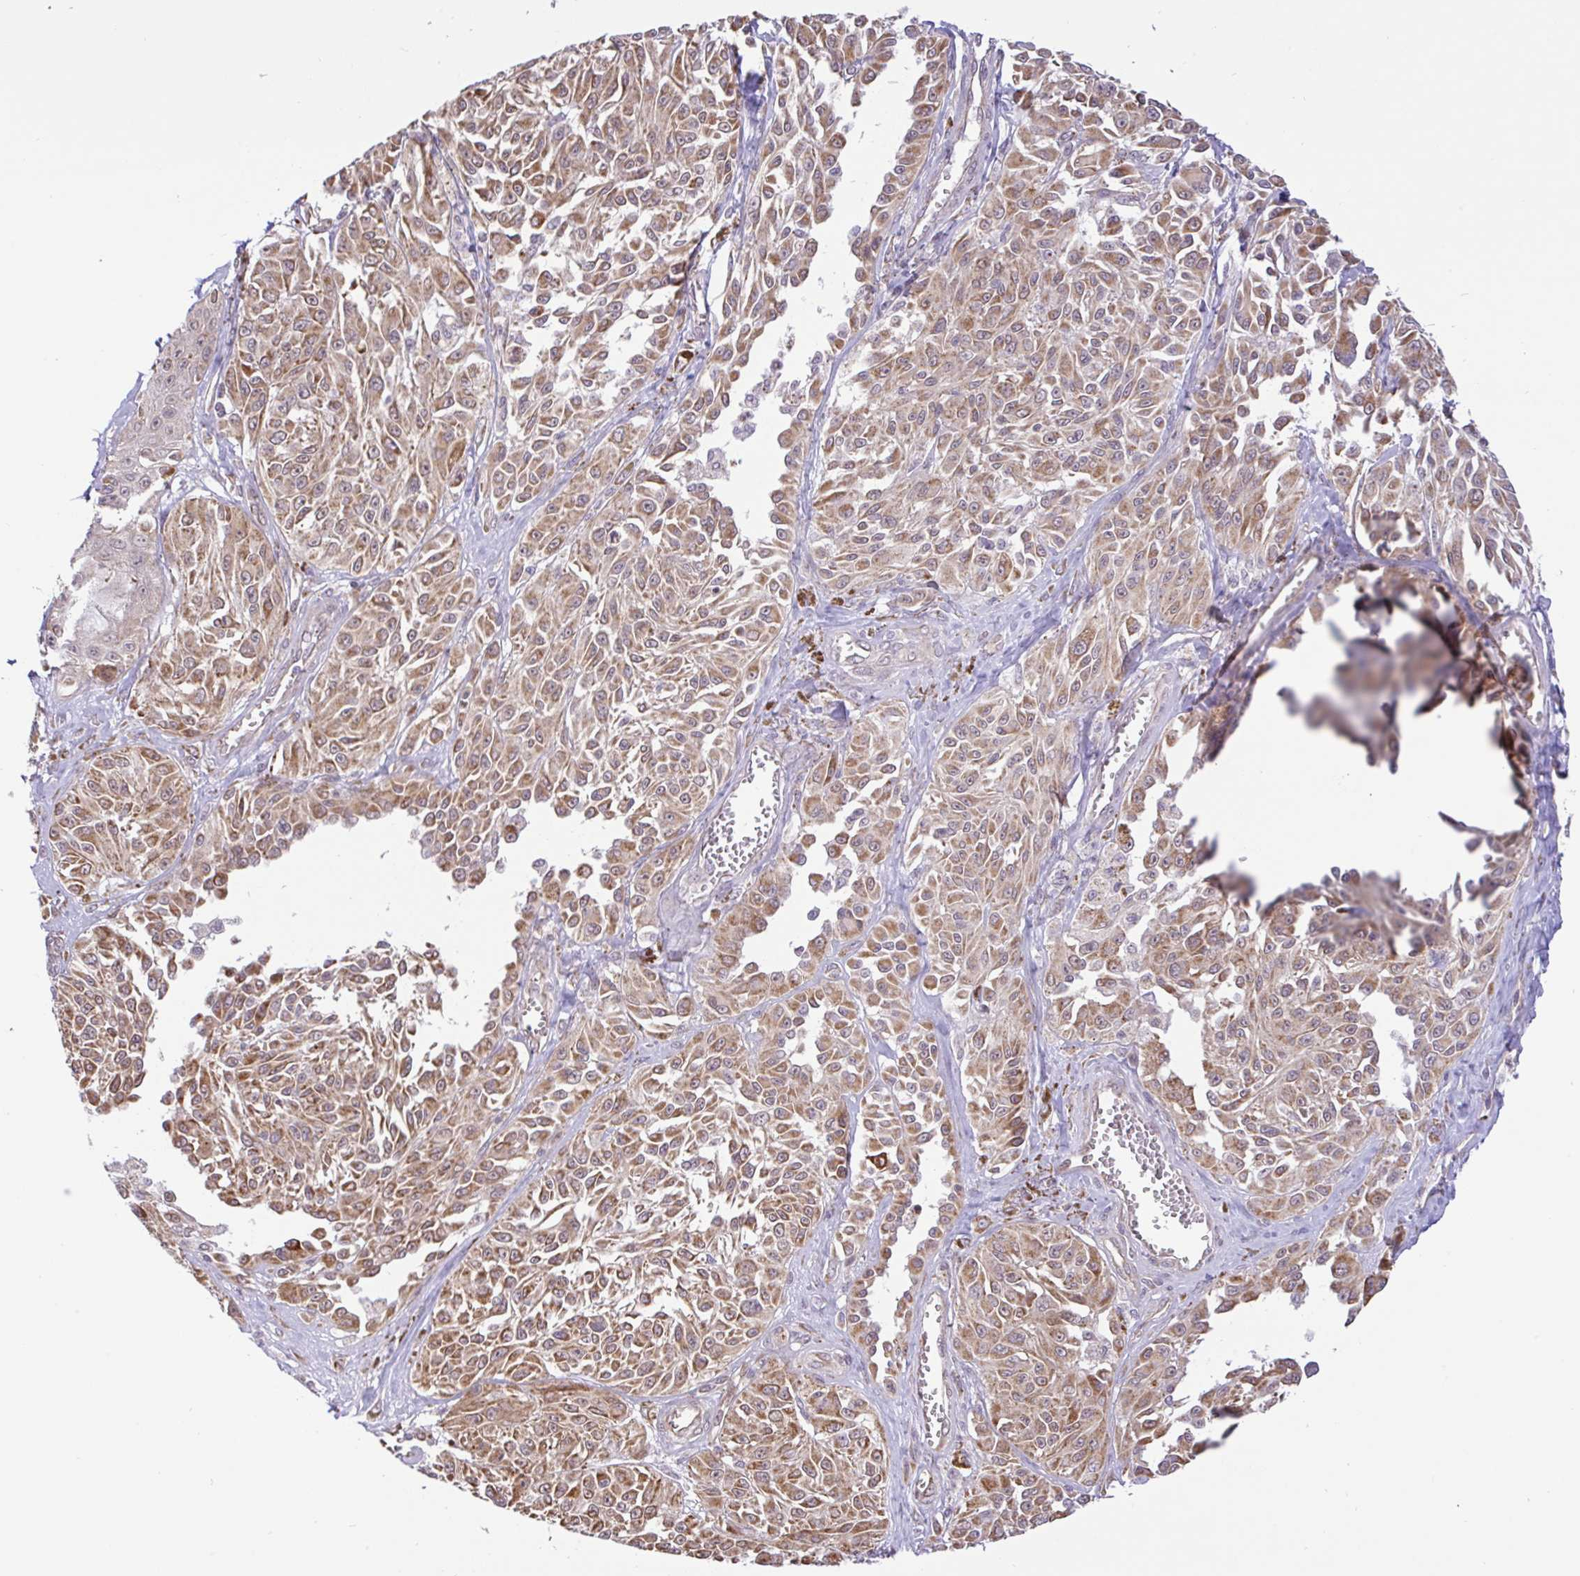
{"staining": {"intensity": "moderate", "quantity": ">75%", "location": "cytoplasmic/membranous"}, "tissue": "melanoma", "cell_type": "Tumor cells", "image_type": "cancer", "snomed": [{"axis": "morphology", "description": "Malignant melanoma, NOS"}, {"axis": "topography", "description": "Skin"}], "caption": "A micrograph showing moderate cytoplasmic/membranous positivity in approximately >75% of tumor cells in melanoma, as visualized by brown immunohistochemical staining.", "gene": "DLEU7", "patient": {"sex": "male", "age": 94}}